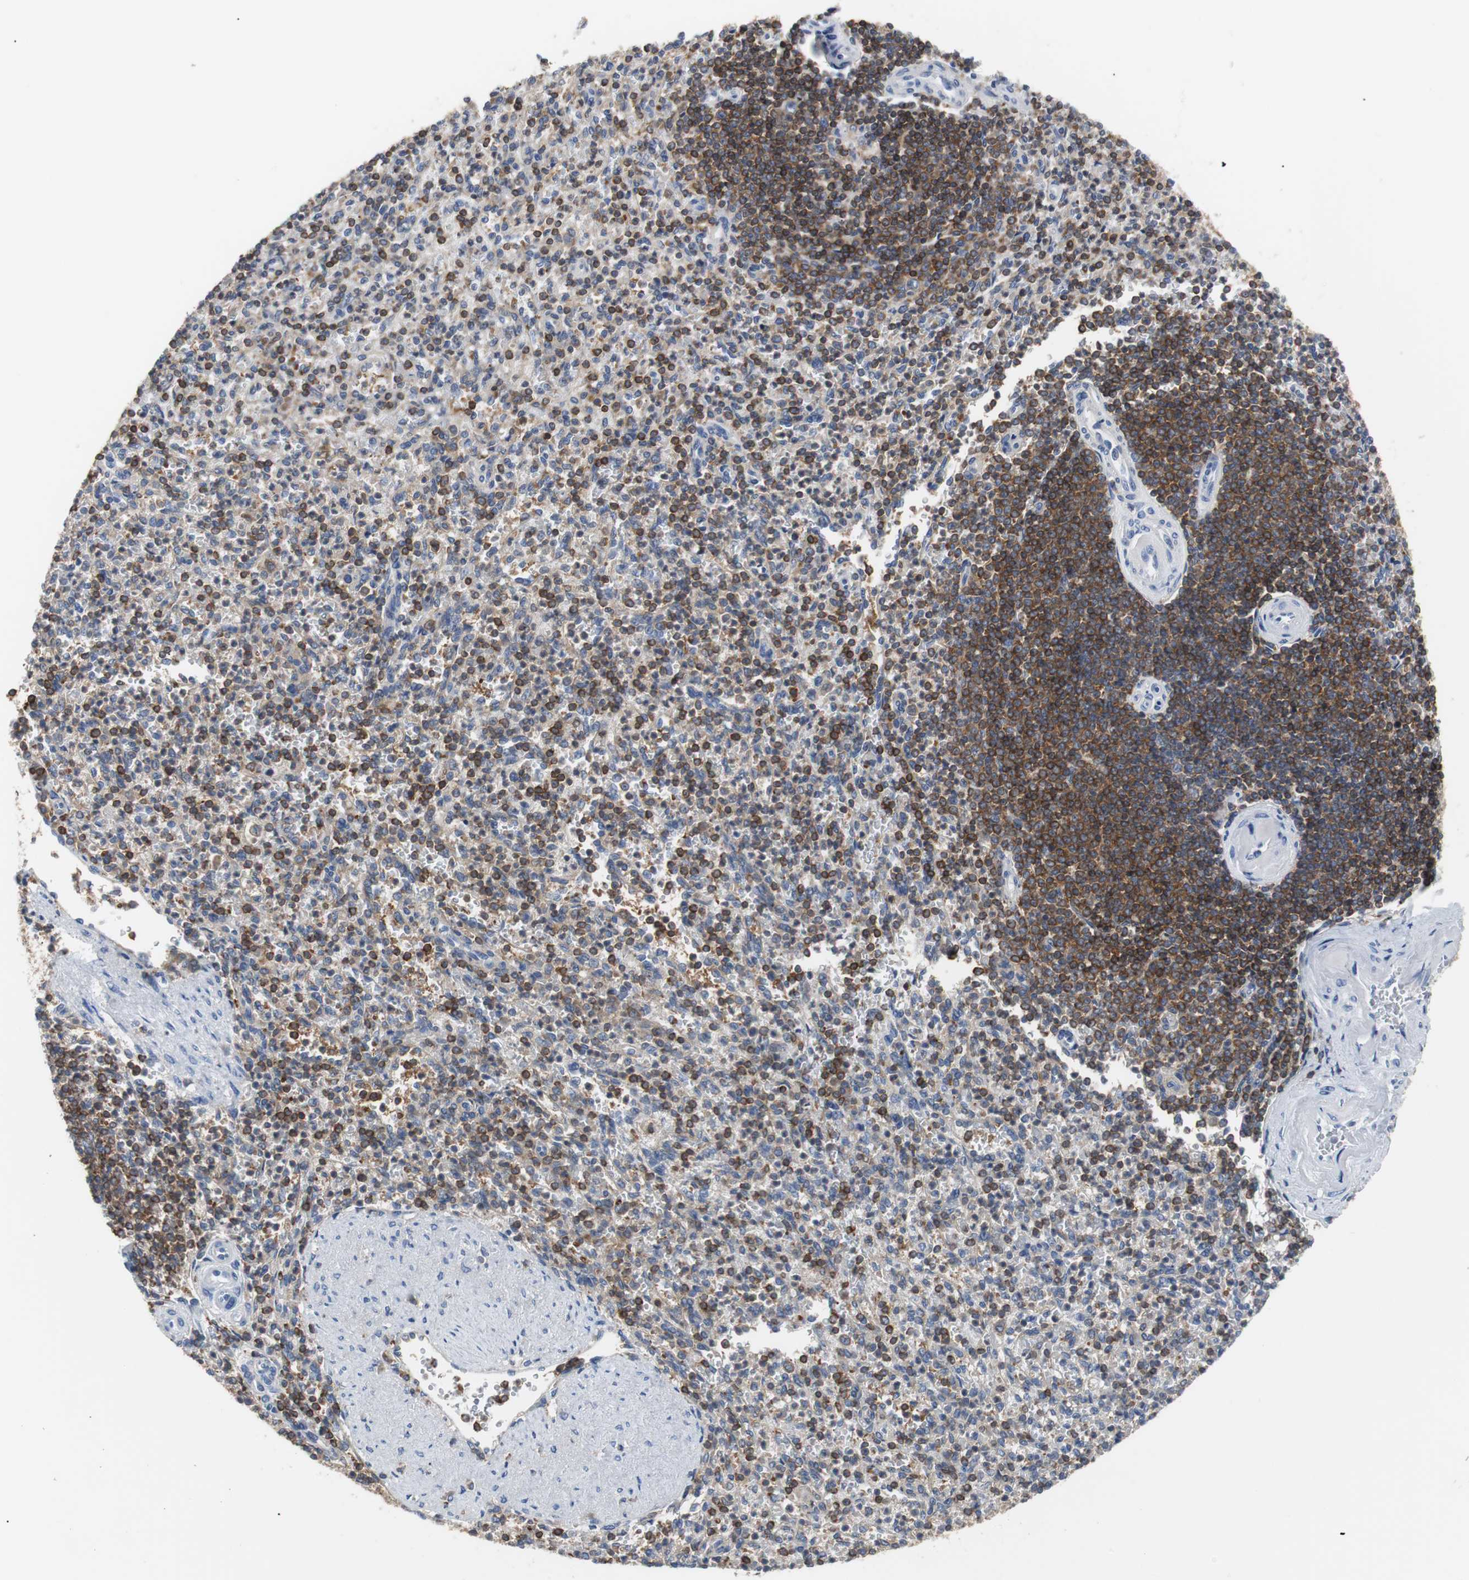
{"staining": {"intensity": "strong", "quantity": "<25%", "location": "cytoplasmic/membranous"}, "tissue": "spleen", "cell_type": "Cells in red pulp", "image_type": "normal", "snomed": [{"axis": "morphology", "description": "Normal tissue, NOS"}, {"axis": "topography", "description": "Spleen"}], "caption": "High-magnification brightfield microscopy of normal spleen stained with DAB (brown) and counterstained with hematoxylin (blue). cells in red pulp exhibit strong cytoplasmic/membranous staining is appreciated in about<25% of cells. Using DAB (3,3'-diaminobenzidine) (brown) and hematoxylin (blue) stains, captured at high magnification using brightfield microscopy.", "gene": "TSC22D4", "patient": {"sex": "female", "age": 74}}